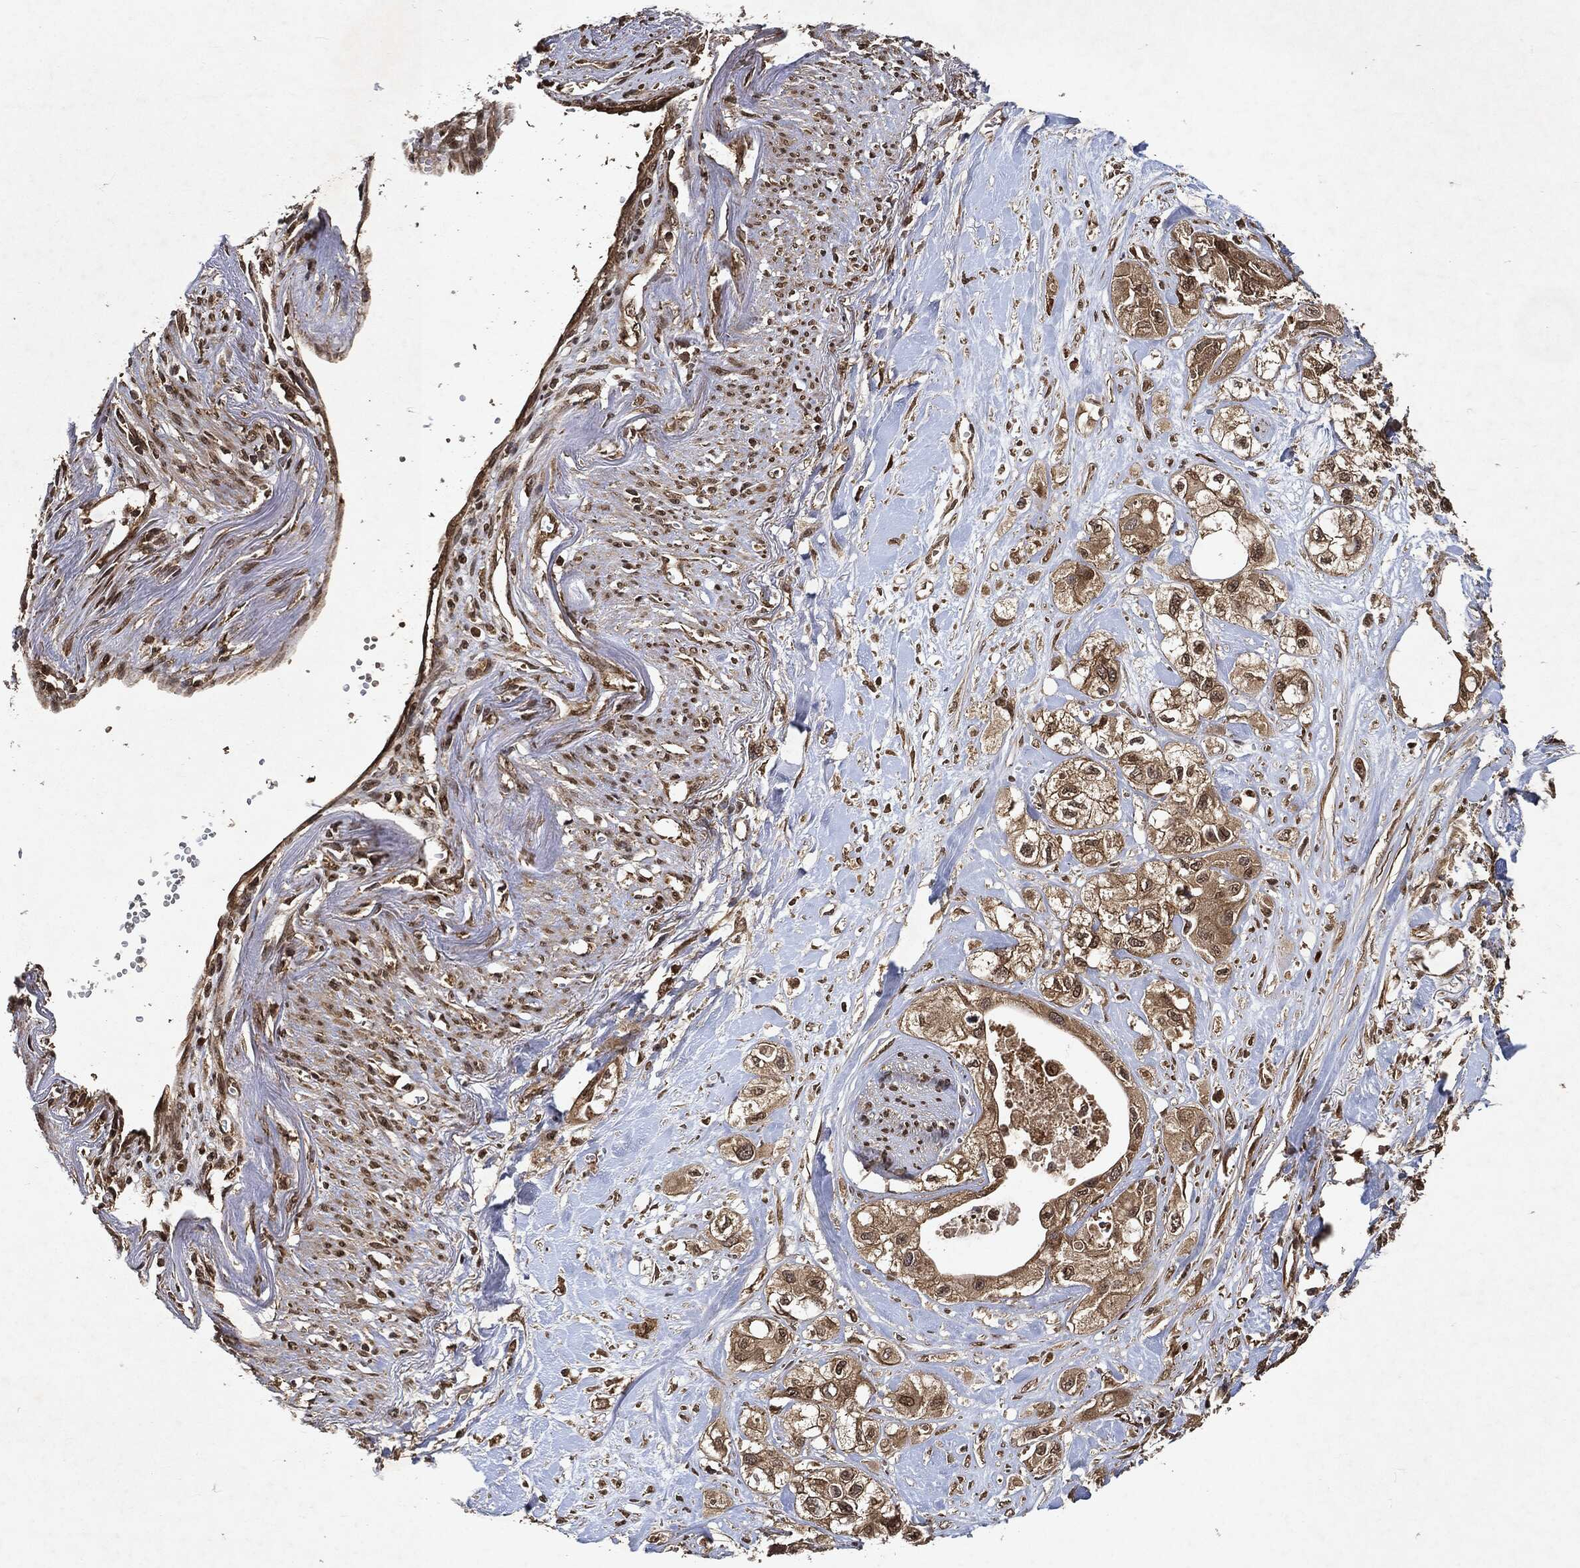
{"staining": {"intensity": "moderate", "quantity": ">75%", "location": "cytoplasmic/membranous"}, "tissue": "pancreatic cancer", "cell_type": "Tumor cells", "image_type": "cancer", "snomed": [{"axis": "morphology", "description": "Adenocarcinoma, NOS"}, {"axis": "topography", "description": "Pancreas"}], "caption": "Pancreatic cancer (adenocarcinoma) stained with immunohistochemistry (IHC) exhibits moderate cytoplasmic/membranous expression in about >75% of tumor cells.", "gene": "ZNF226", "patient": {"sex": "male", "age": 72}}